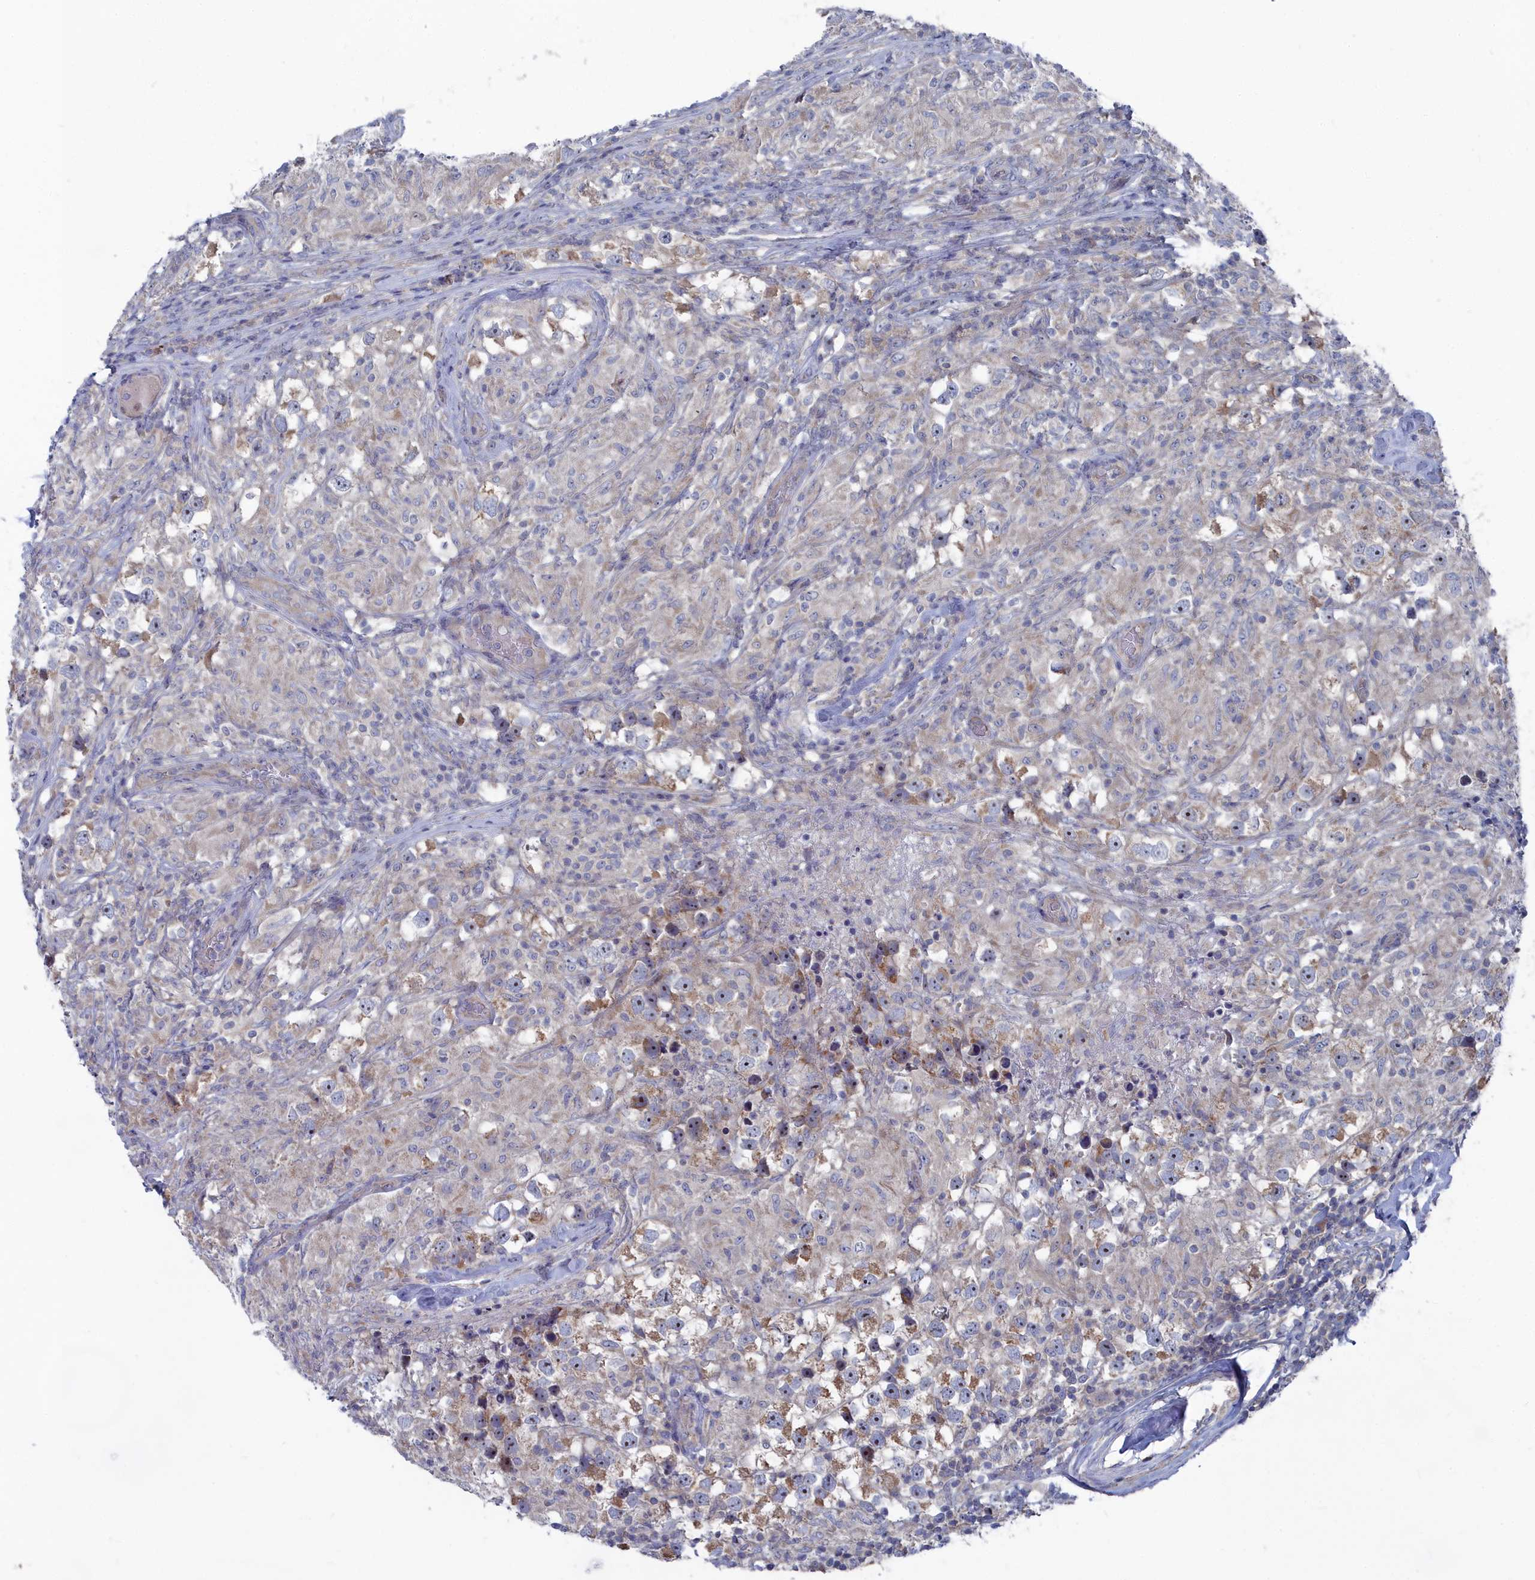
{"staining": {"intensity": "weak", "quantity": "25%-75%", "location": "cytoplasmic/membranous"}, "tissue": "testis cancer", "cell_type": "Tumor cells", "image_type": "cancer", "snomed": [{"axis": "morphology", "description": "Seminoma, NOS"}, {"axis": "topography", "description": "Testis"}], "caption": "Tumor cells show weak cytoplasmic/membranous staining in approximately 25%-75% of cells in testis seminoma. Using DAB (3,3'-diaminobenzidine) (brown) and hematoxylin (blue) stains, captured at high magnification using brightfield microscopy.", "gene": "CCDC149", "patient": {"sex": "male", "age": 46}}